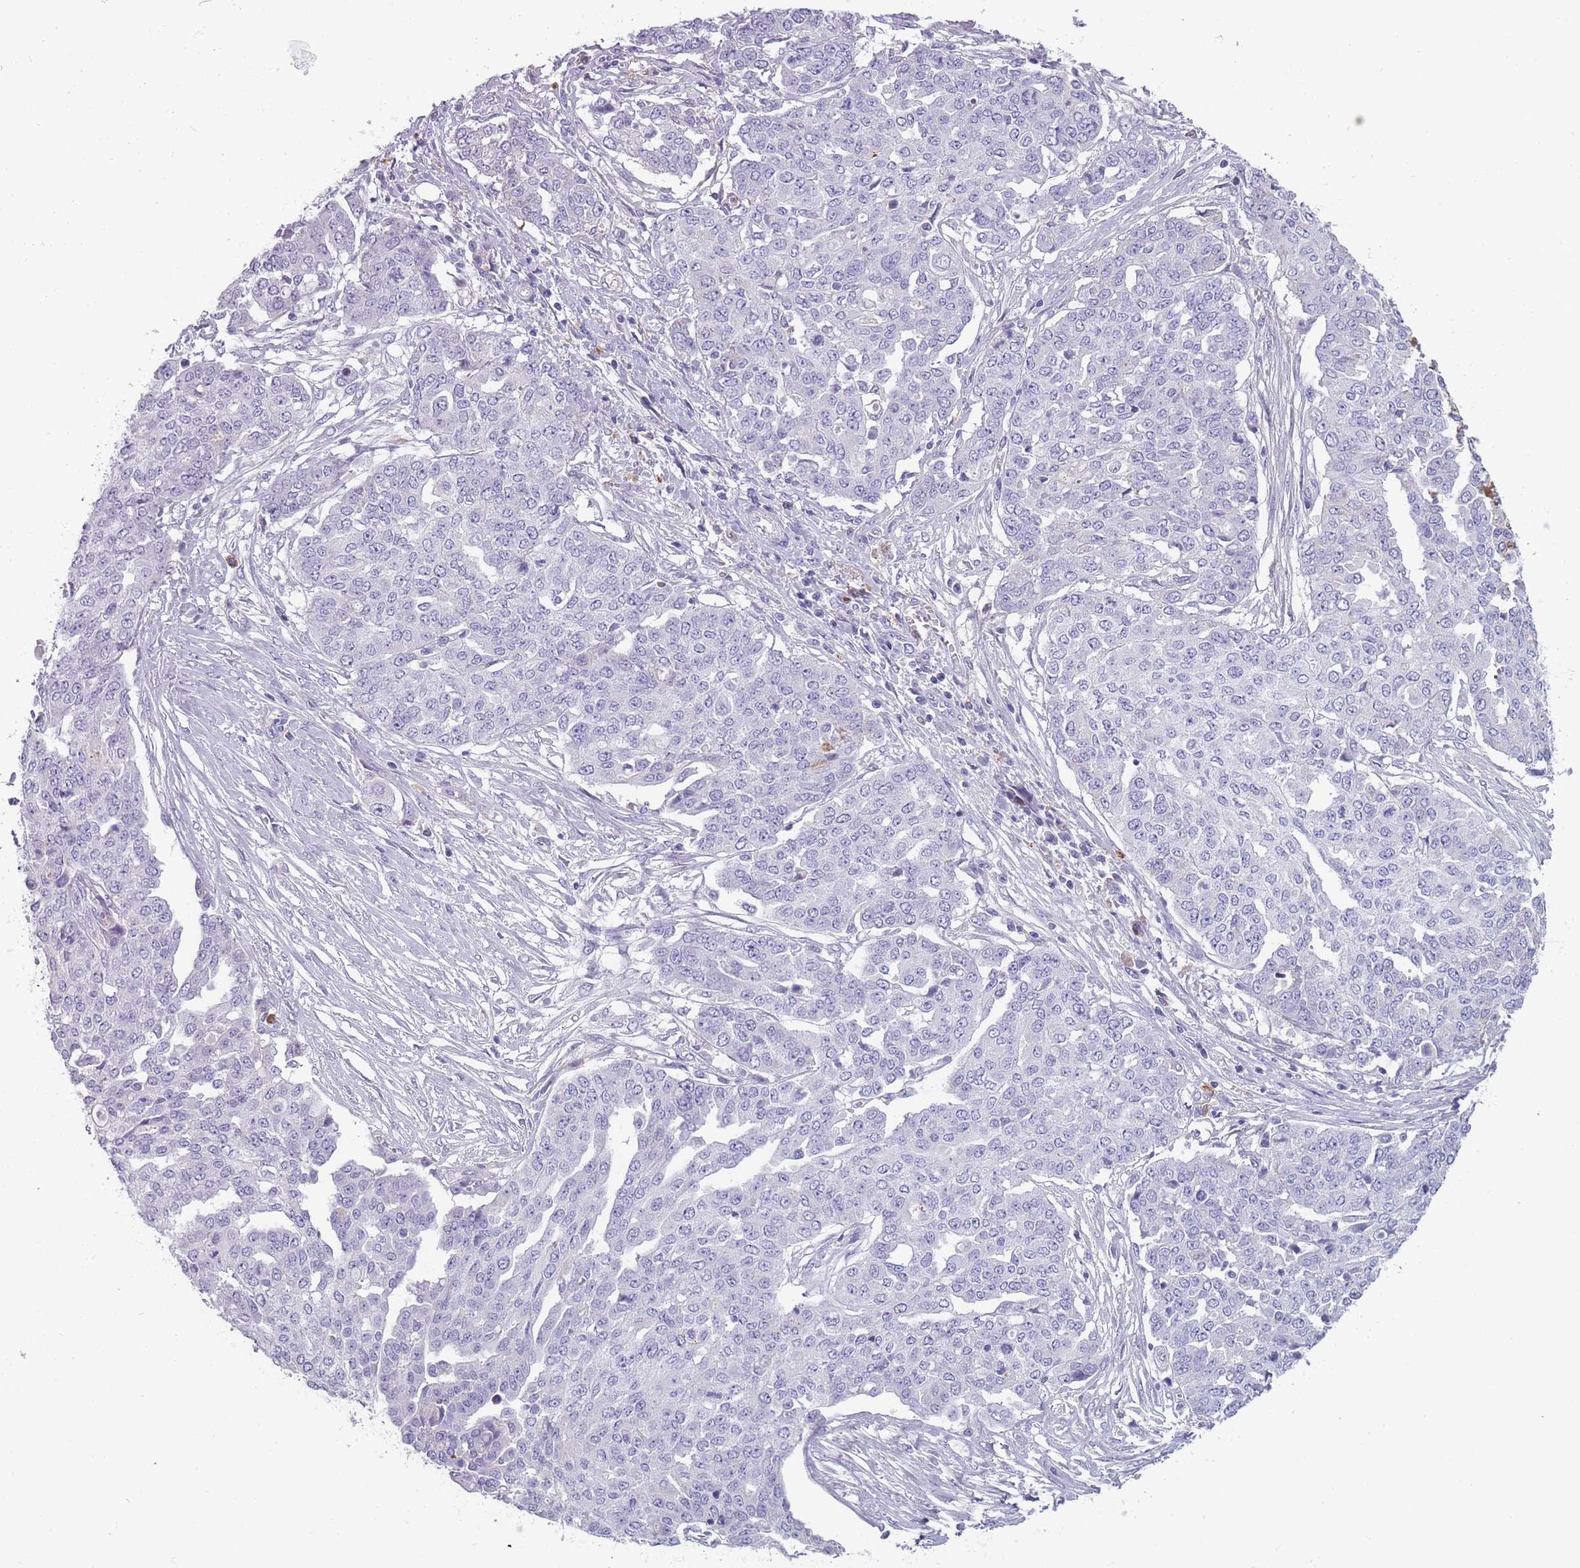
{"staining": {"intensity": "negative", "quantity": "none", "location": "none"}, "tissue": "ovarian cancer", "cell_type": "Tumor cells", "image_type": "cancer", "snomed": [{"axis": "morphology", "description": "Cystadenocarcinoma, serous, NOS"}, {"axis": "topography", "description": "Soft tissue"}, {"axis": "topography", "description": "Ovary"}], "caption": "This is an immunohistochemistry (IHC) micrograph of human ovarian serous cystadenocarcinoma. There is no expression in tumor cells.", "gene": "CR1L", "patient": {"sex": "female", "age": 57}}